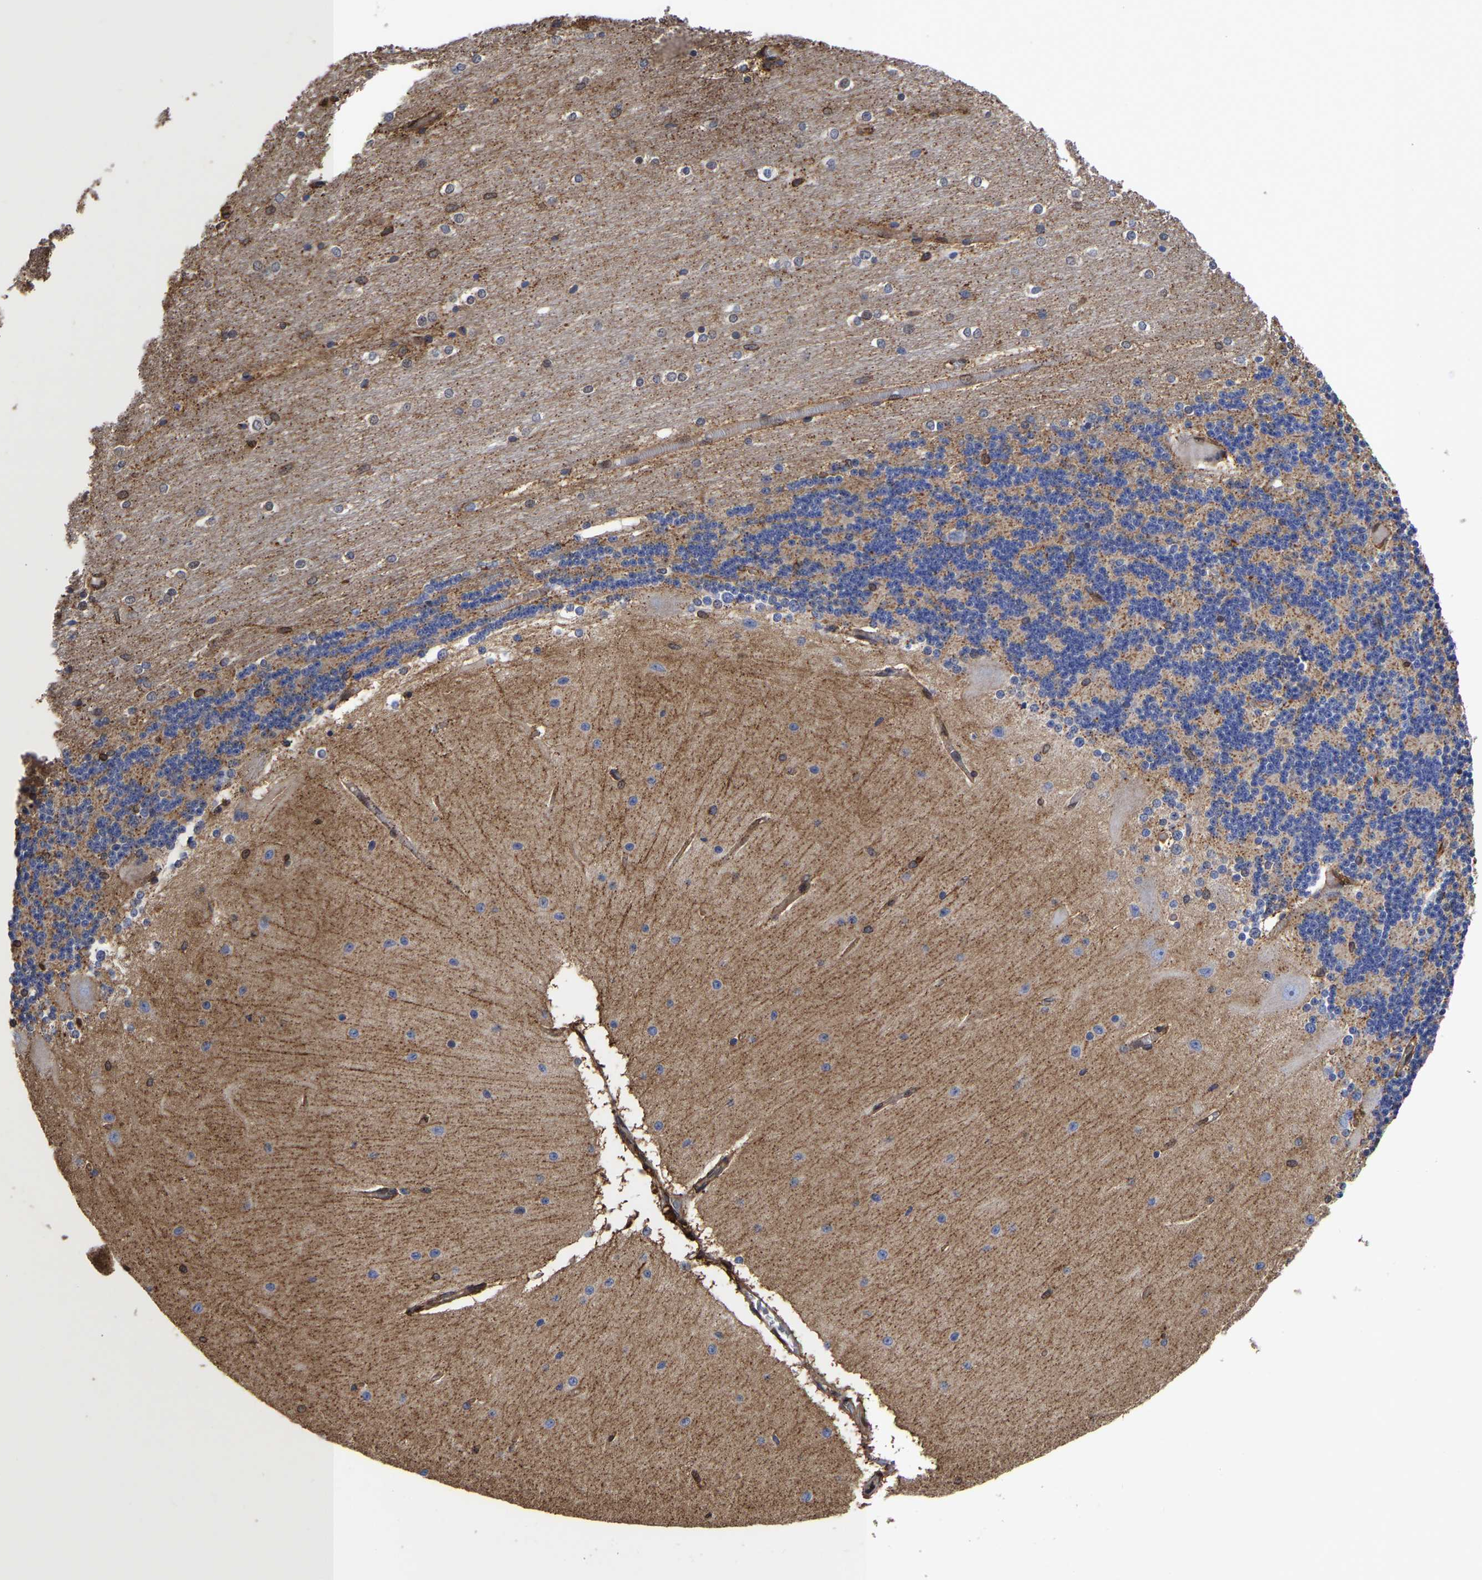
{"staining": {"intensity": "negative", "quantity": "none", "location": "none"}, "tissue": "cerebellum", "cell_type": "Cells in granular layer", "image_type": "normal", "snomed": [{"axis": "morphology", "description": "Normal tissue, NOS"}, {"axis": "topography", "description": "Cerebellum"}], "caption": "Human cerebellum stained for a protein using immunohistochemistry exhibits no positivity in cells in granular layer.", "gene": "LIF", "patient": {"sex": "female", "age": 54}}